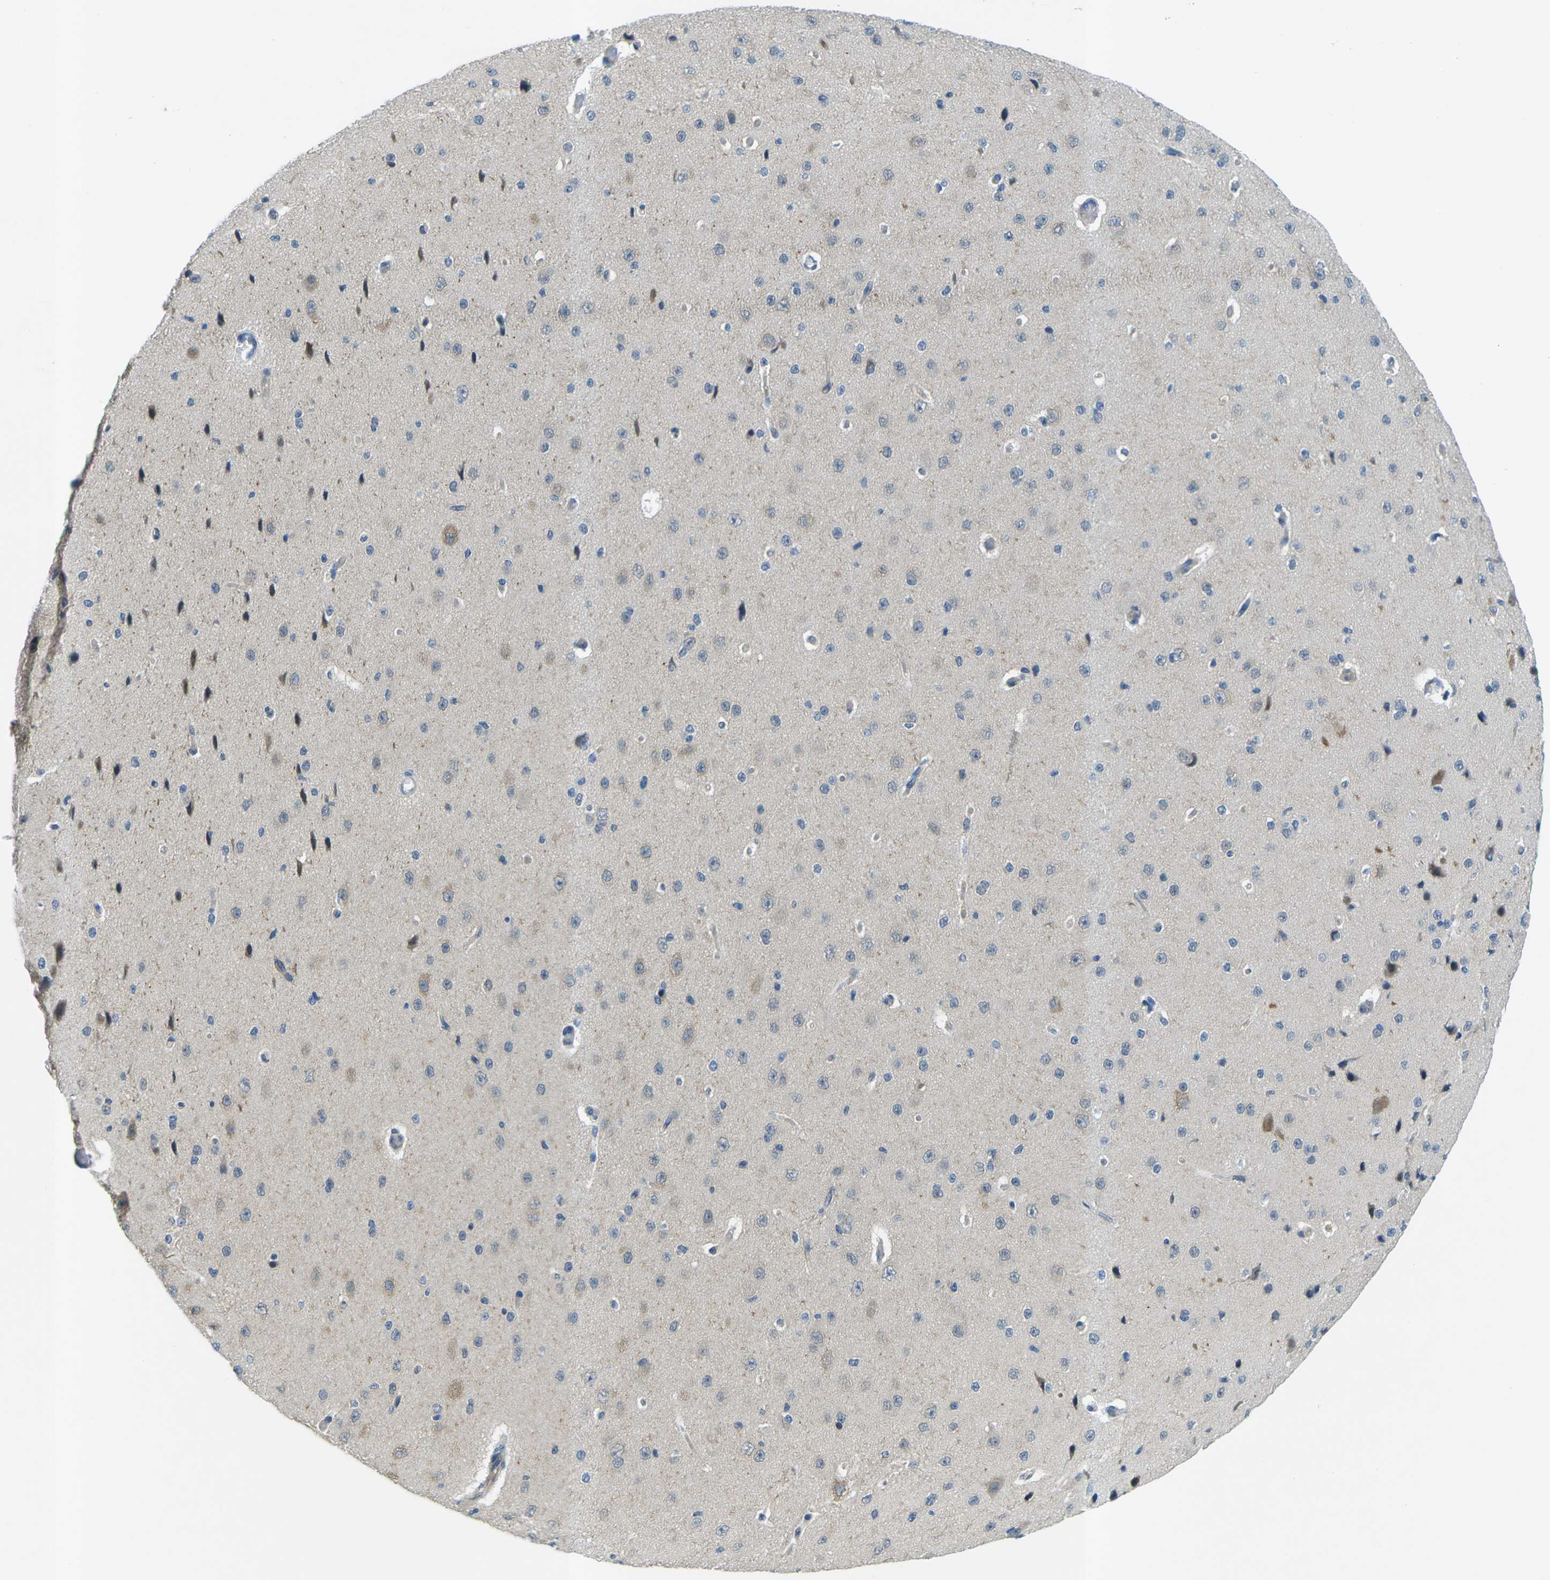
{"staining": {"intensity": "negative", "quantity": "none", "location": "none"}, "tissue": "cerebral cortex", "cell_type": "Endothelial cells", "image_type": "normal", "snomed": [{"axis": "morphology", "description": "Normal tissue, NOS"}, {"axis": "morphology", "description": "Developmental malformation"}, {"axis": "topography", "description": "Cerebral cortex"}], "caption": "Normal cerebral cortex was stained to show a protein in brown. There is no significant staining in endothelial cells.", "gene": "CTNND1", "patient": {"sex": "female", "age": 30}}